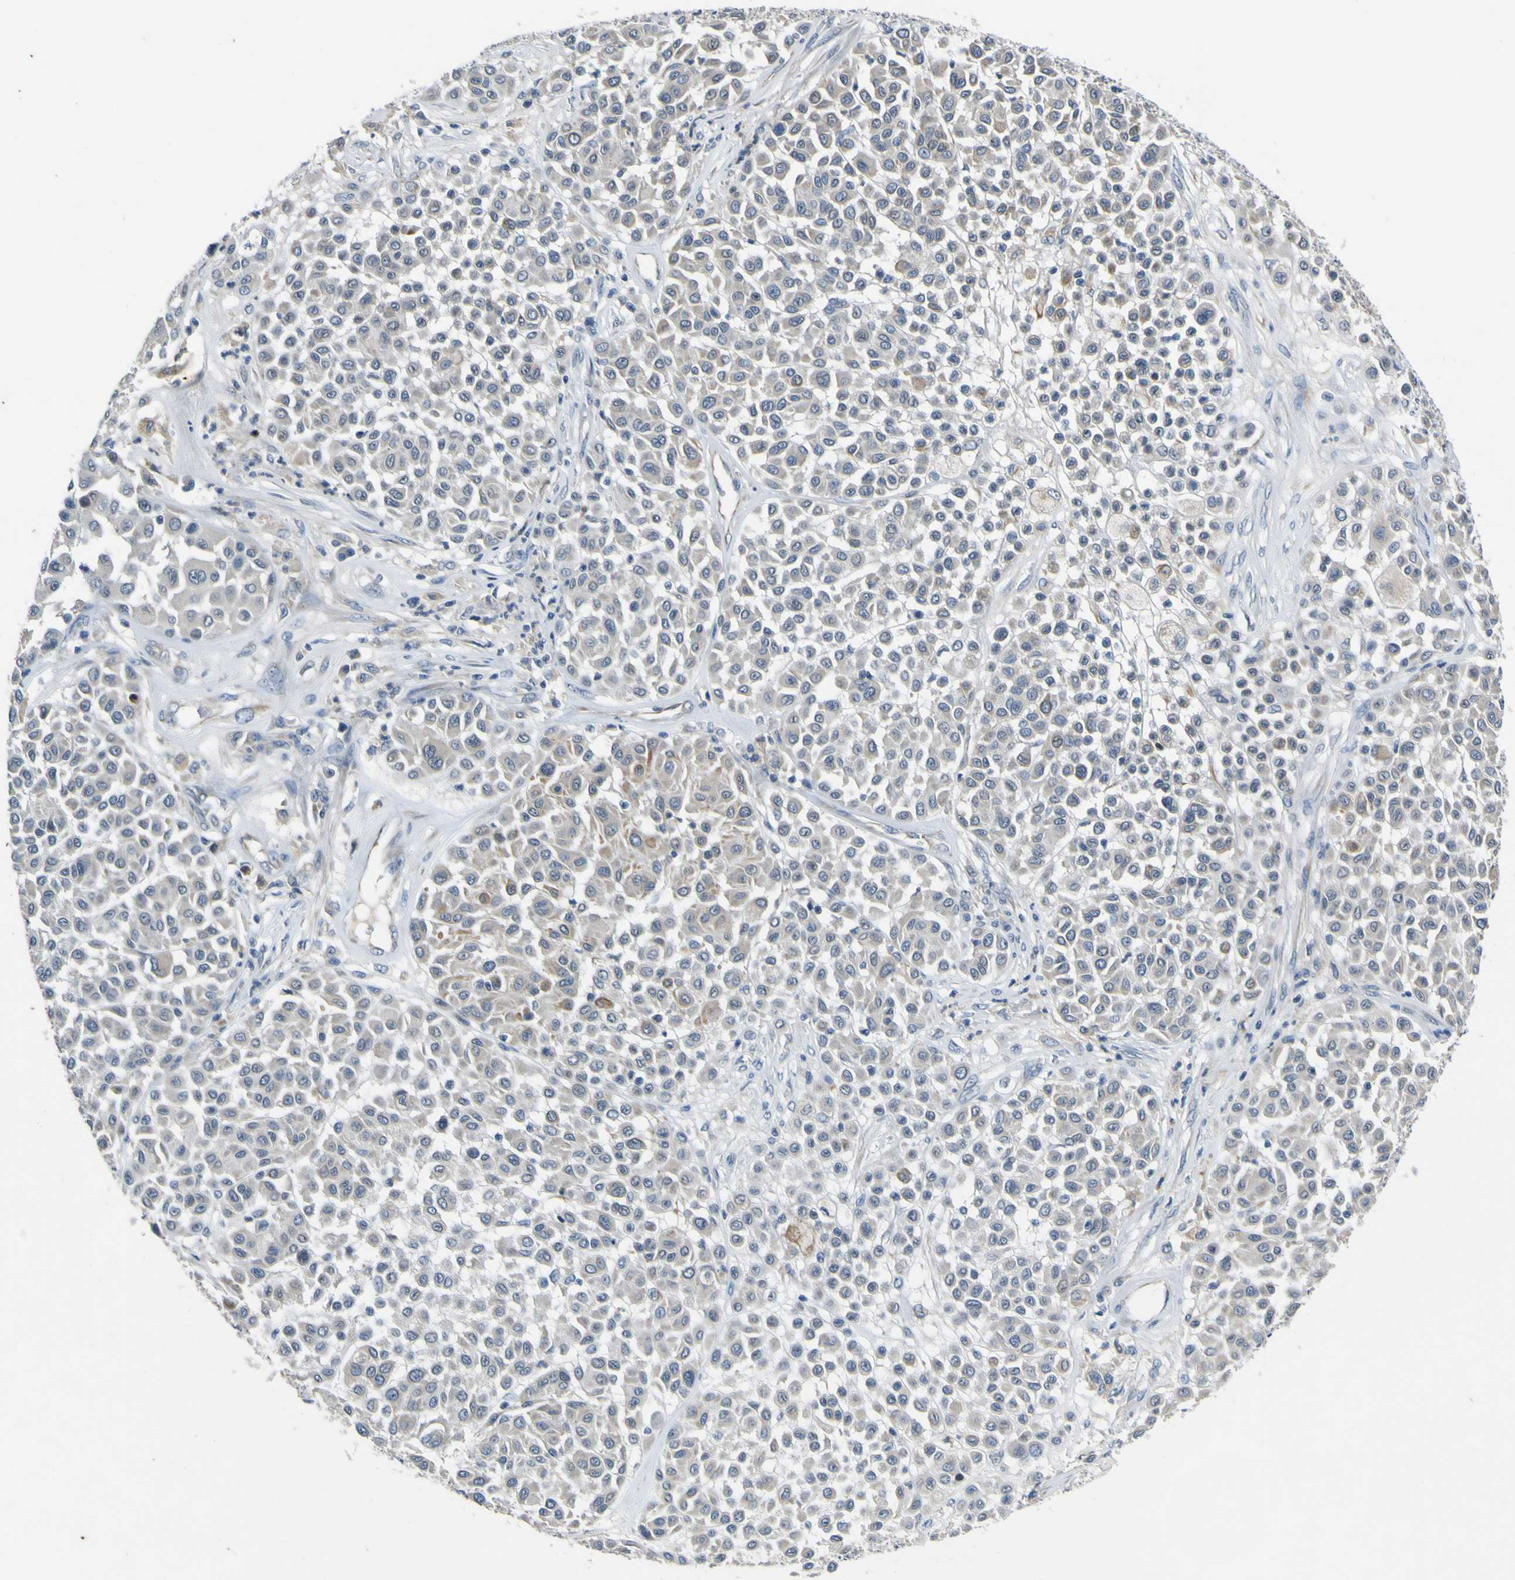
{"staining": {"intensity": "negative", "quantity": "none", "location": "none"}, "tissue": "melanoma", "cell_type": "Tumor cells", "image_type": "cancer", "snomed": [{"axis": "morphology", "description": "Malignant melanoma, Metastatic site"}, {"axis": "topography", "description": "Soft tissue"}], "caption": "Tumor cells show no significant protein staining in melanoma.", "gene": "LDLR", "patient": {"sex": "male", "age": 41}}